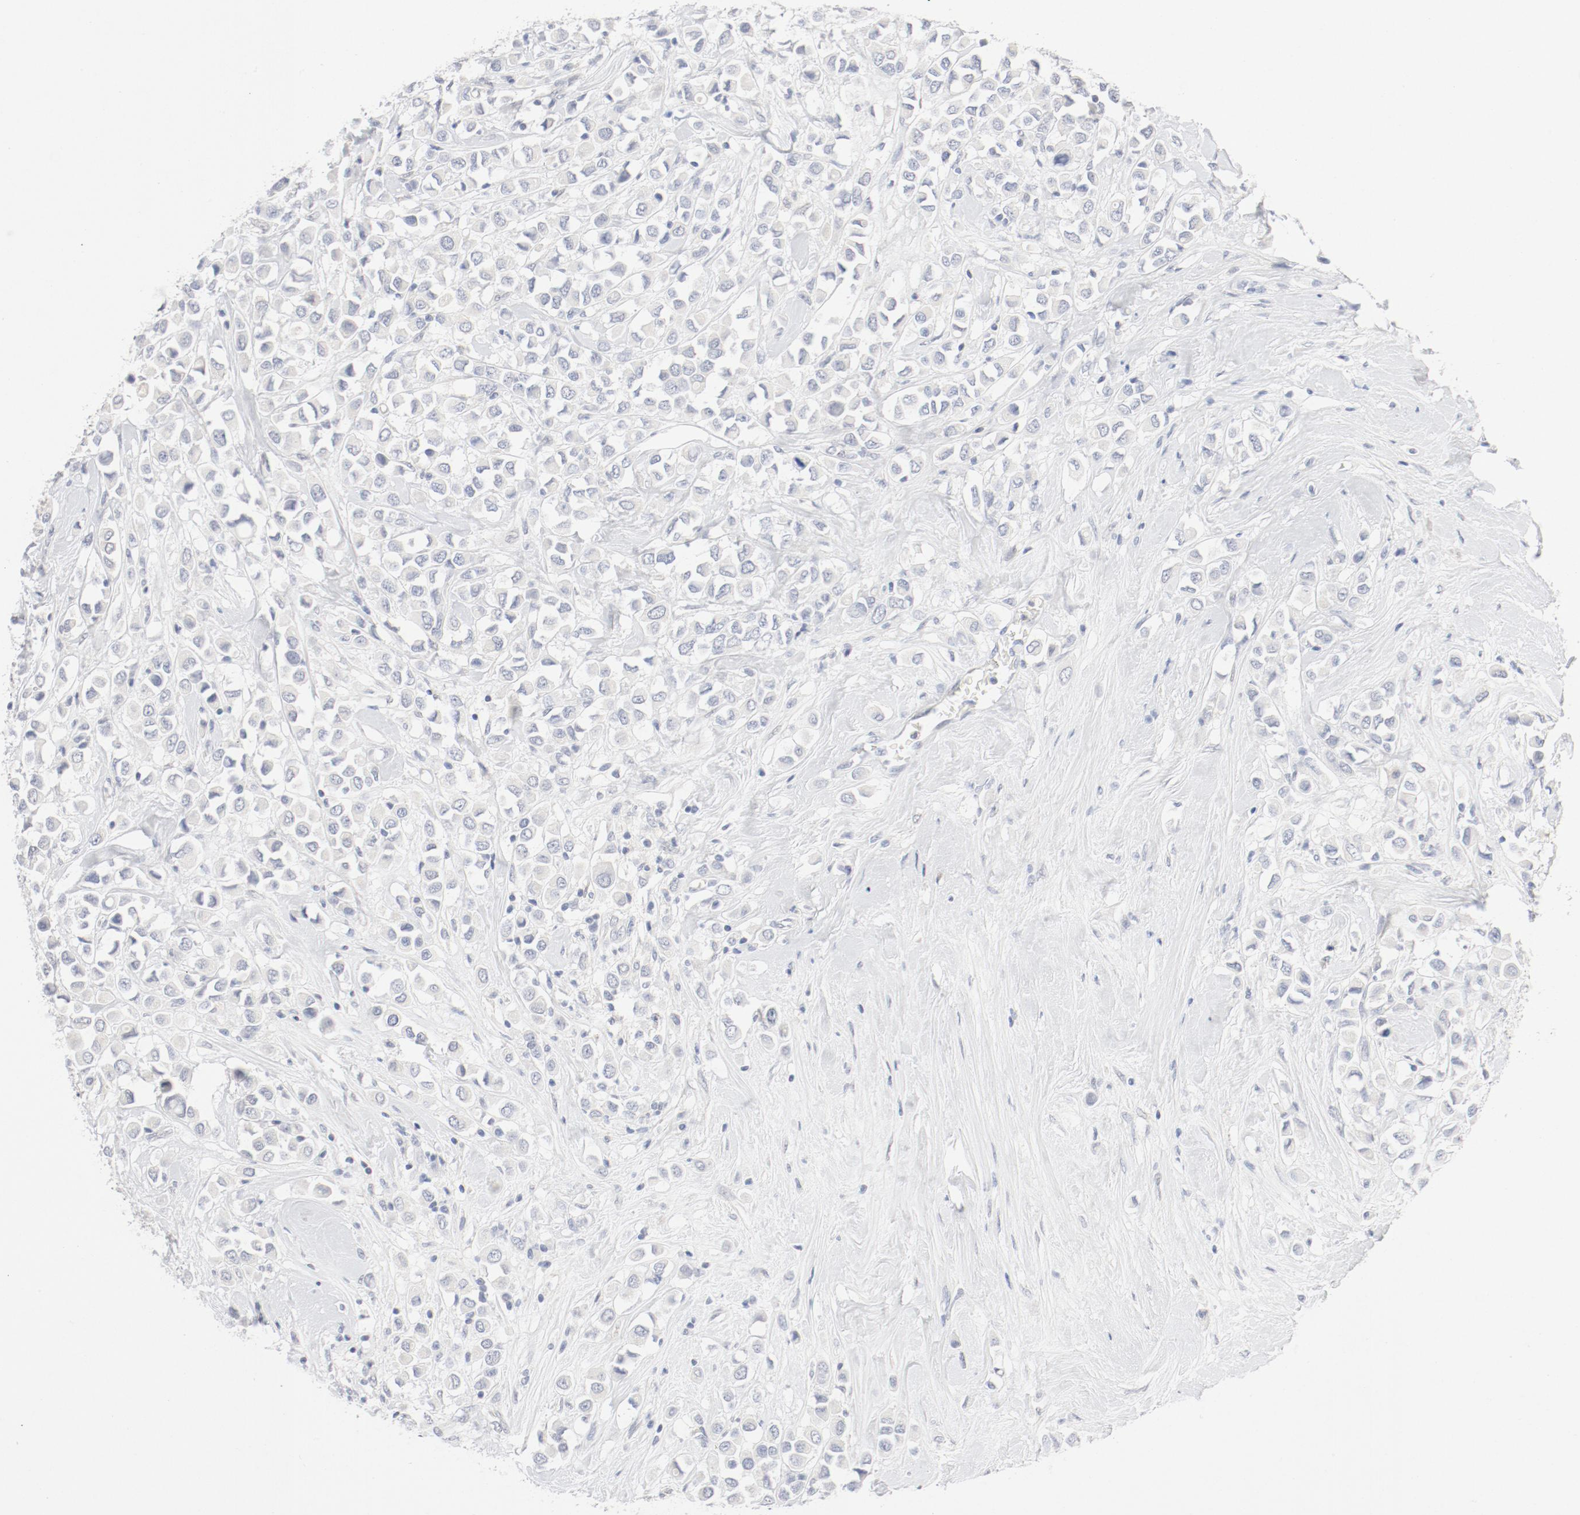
{"staining": {"intensity": "negative", "quantity": "none", "location": "none"}, "tissue": "breast cancer", "cell_type": "Tumor cells", "image_type": "cancer", "snomed": [{"axis": "morphology", "description": "Duct carcinoma"}, {"axis": "topography", "description": "Breast"}], "caption": "IHC of human invasive ductal carcinoma (breast) demonstrates no expression in tumor cells.", "gene": "PGM1", "patient": {"sex": "female", "age": 61}}